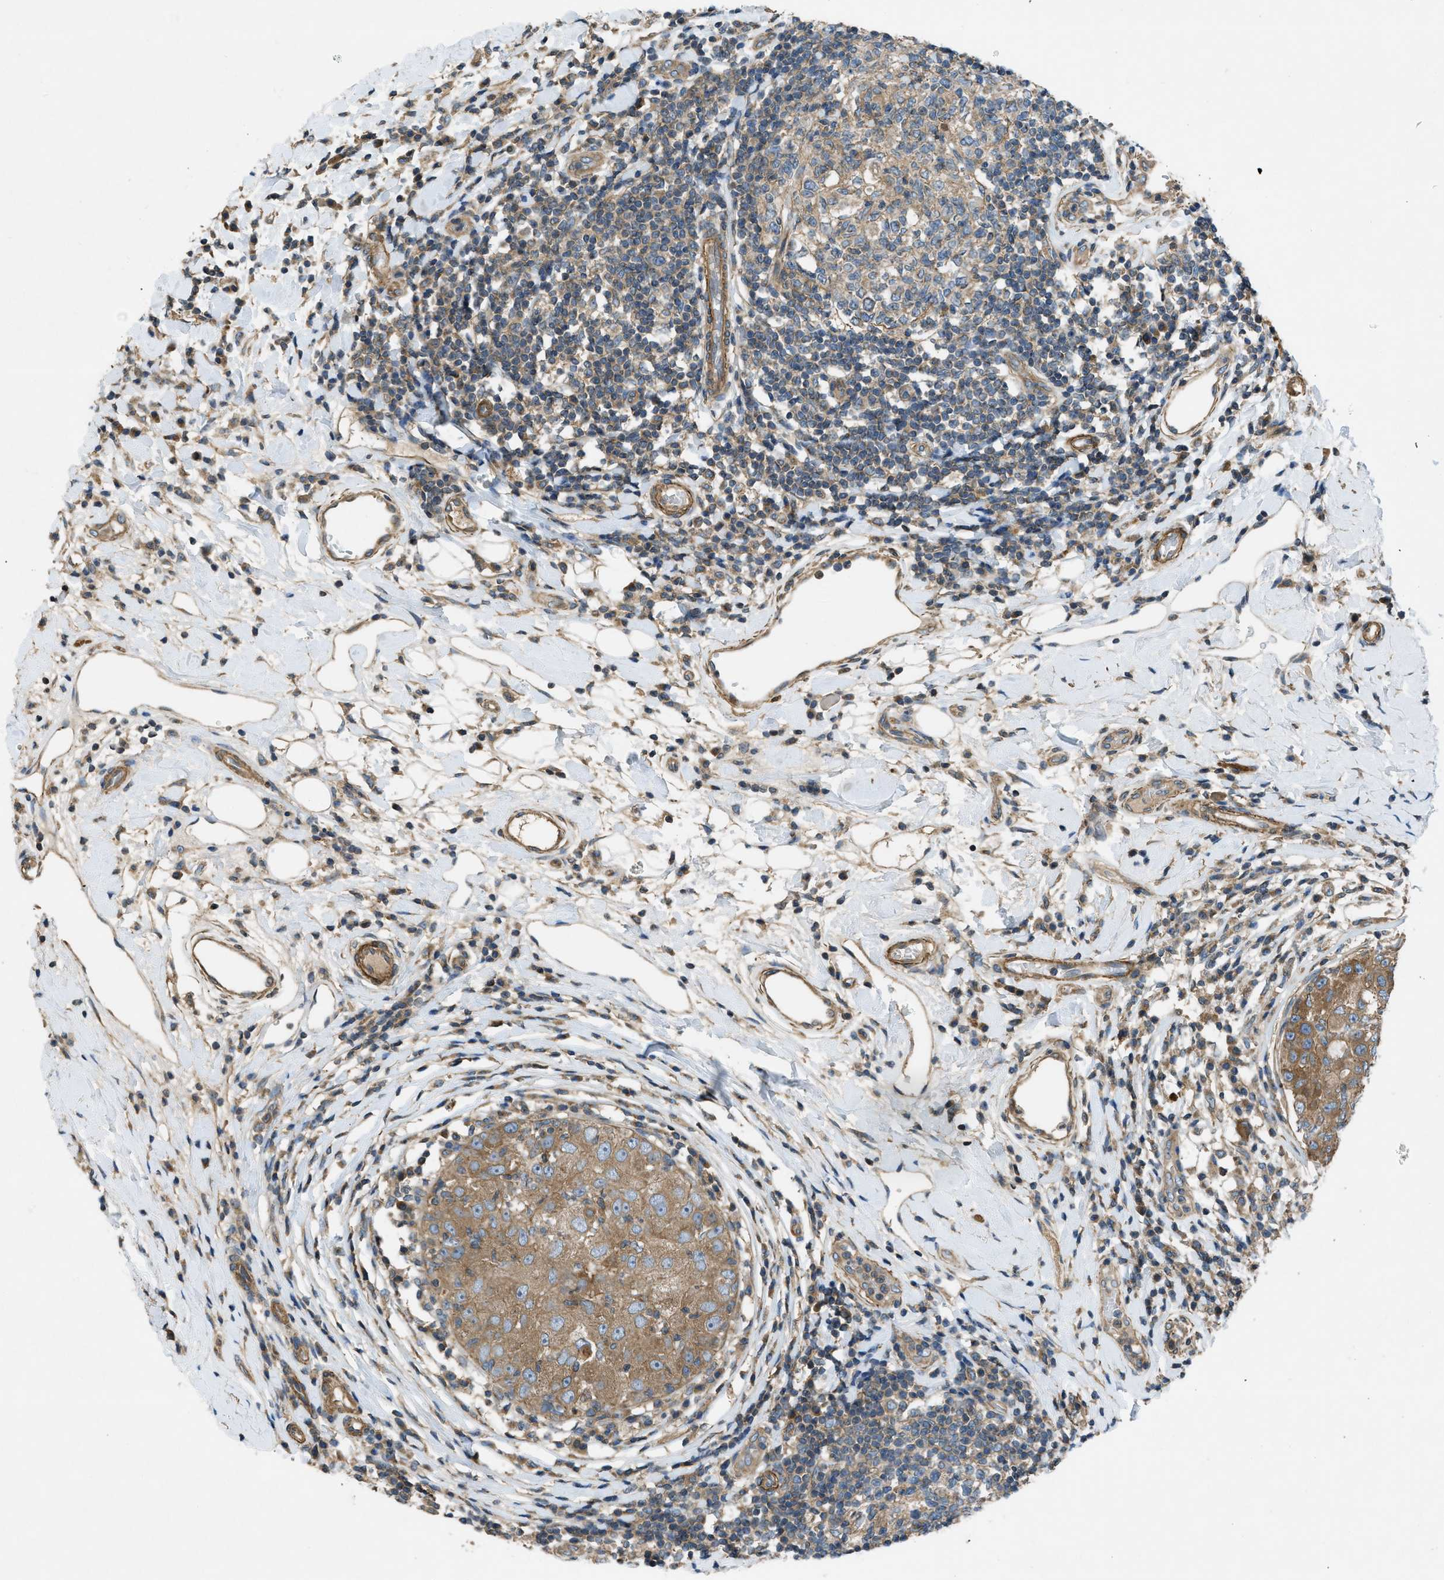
{"staining": {"intensity": "weak", "quantity": ">75%", "location": "cytoplasmic/membranous"}, "tissue": "breast cancer", "cell_type": "Tumor cells", "image_type": "cancer", "snomed": [{"axis": "morphology", "description": "Duct carcinoma"}, {"axis": "topography", "description": "Breast"}], "caption": "This is a micrograph of immunohistochemistry (IHC) staining of breast cancer (invasive ductal carcinoma), which shows weak staining in the cytoplasmic/membranous of tumor cells.", "gene": "VEZT", "patient": {"sex": "female", "age": 27}}